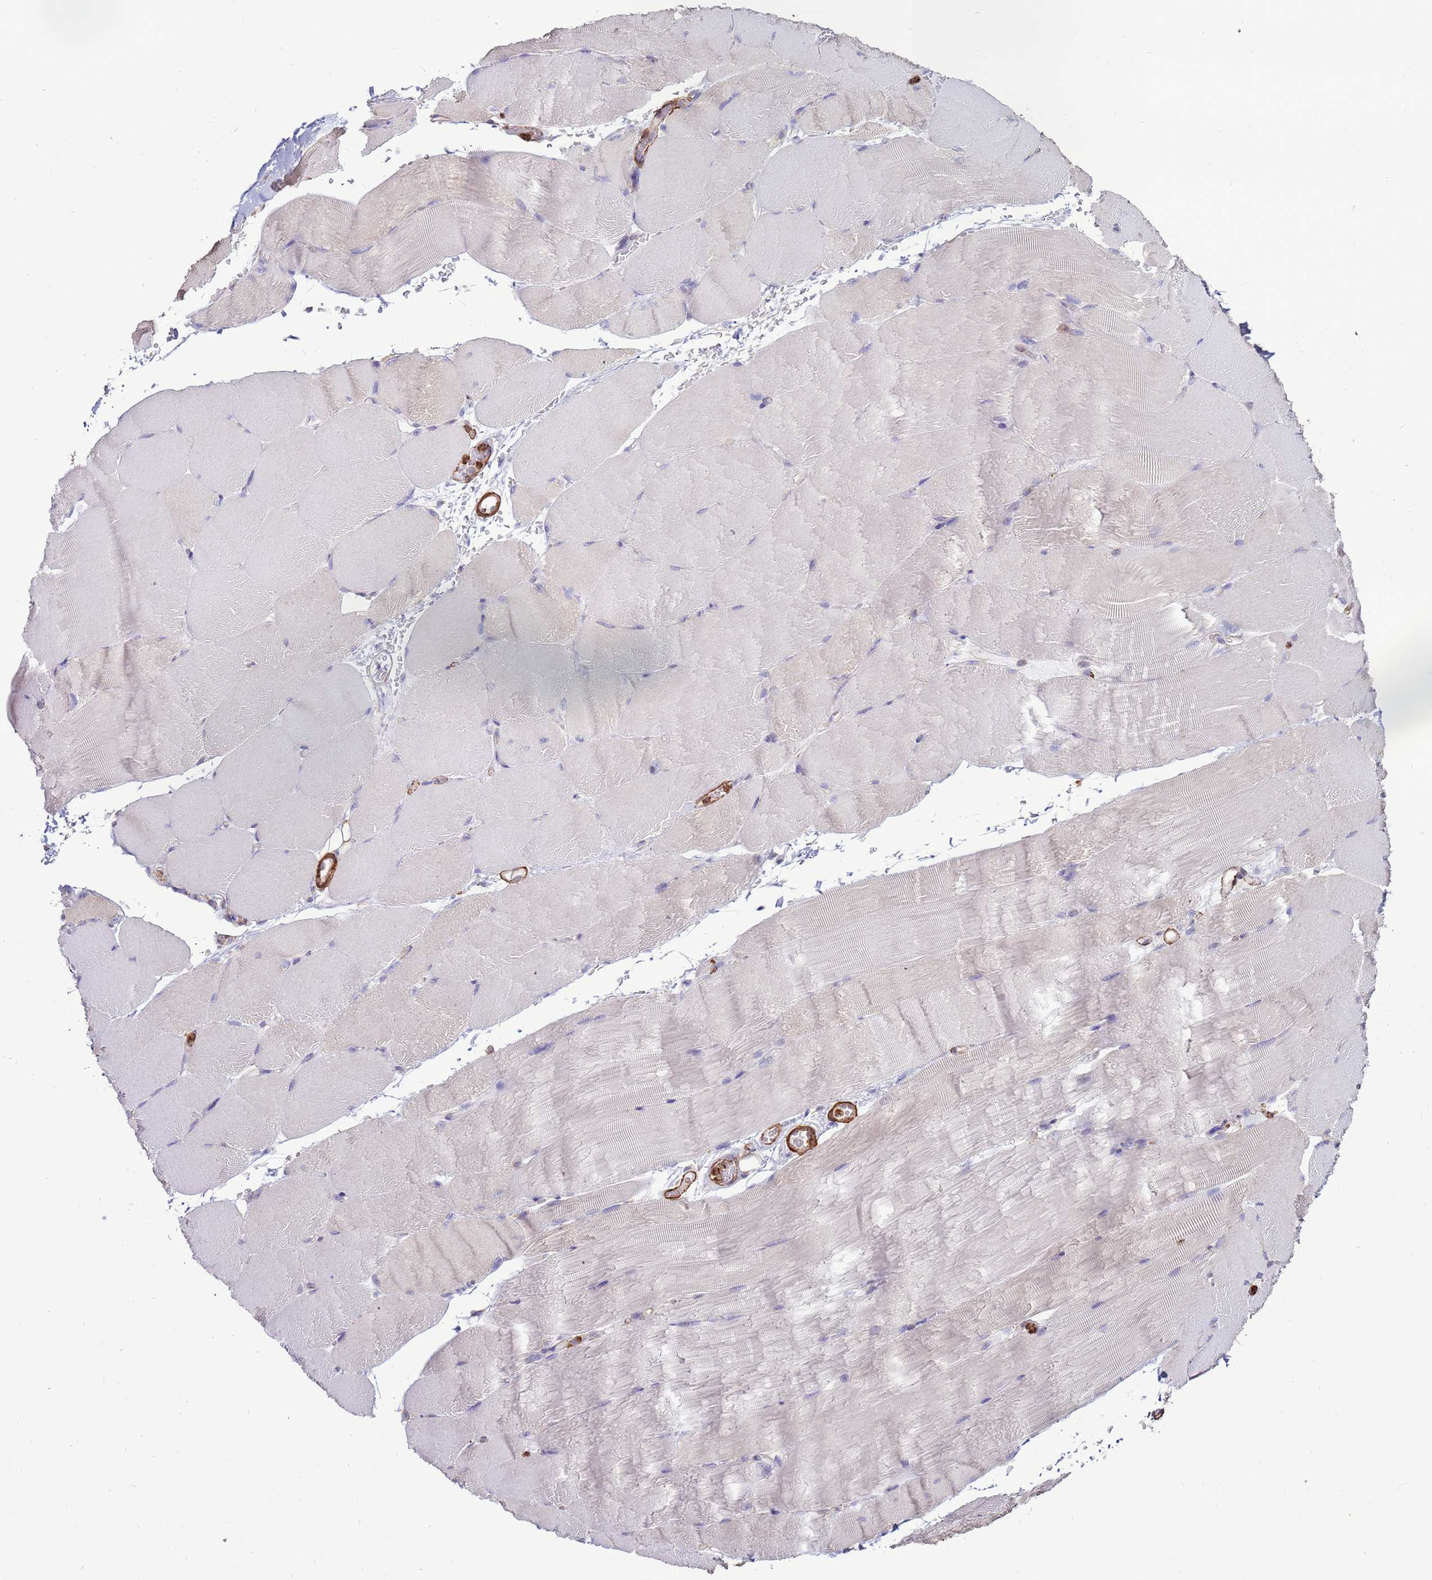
{"staining": {"intensity": "negative", "quantity": "none", "location": "none"}, "tissue": "skeletal muscle", "cell_type": "Myocytes", "image_type": "normal", "snomed": [{"axis": "morphology", "description": "Normal tissue, NOS"}, {"axis": "topography", "description": "Skeletal muscle"}, {"axis": "topography", "description": "Parathyroid gland"}], "caption": "Skeletal muscle was stained to show a protein in brown. There is no significant staining in myocytes. (DAB immunohistochemistry (IHC) with hematoxylin counter stain).", "gene": "DDX59", "patient": {"sex": "female", "age": 37}}